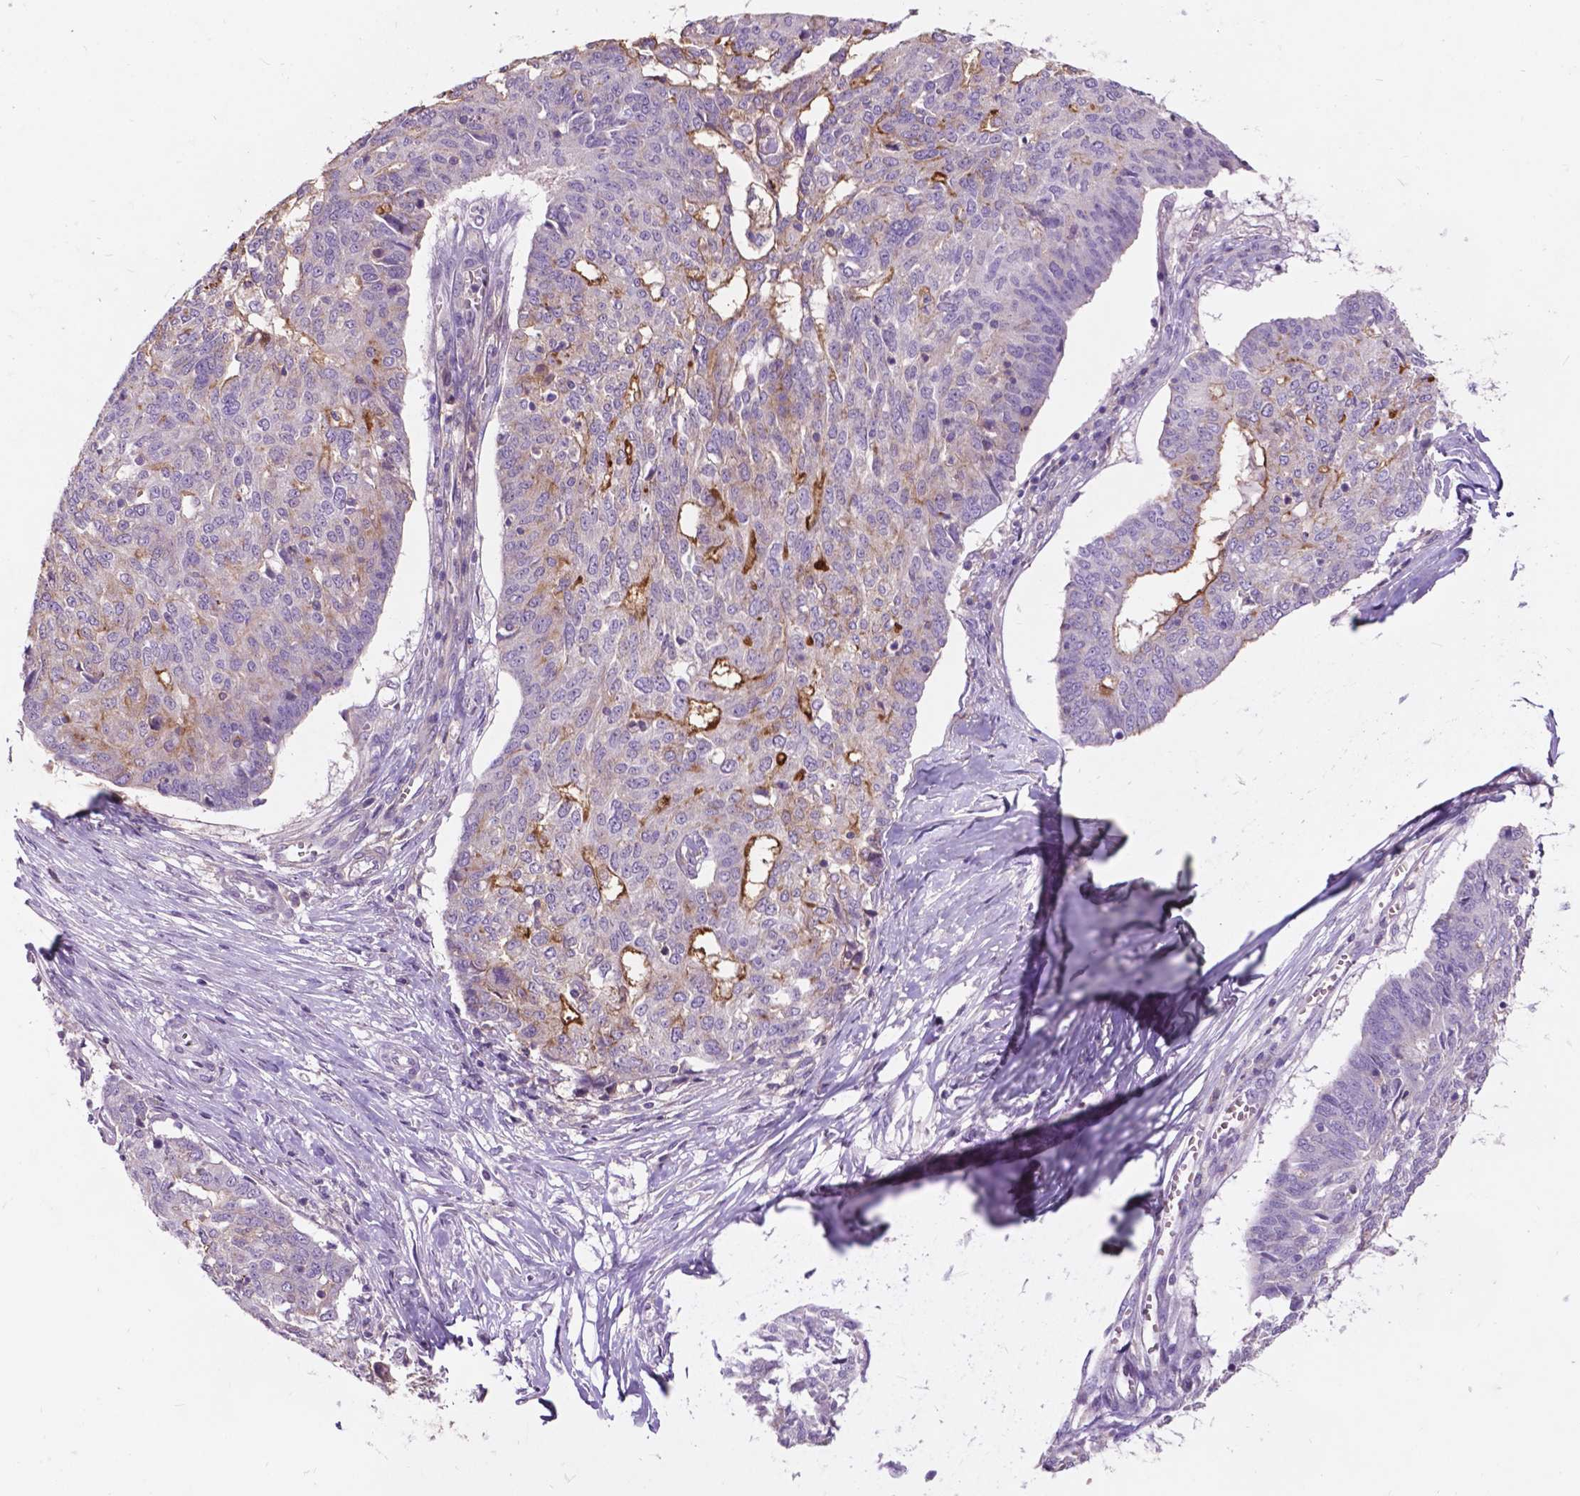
{"staining": {"intensity": "moderate", "quantity": "<25%", "location": "cytoplasmic/membranous"}, "tissue": "ovarian cancer", "cell_type": "Tumor cells", "image_type": "cancer", "snomed": [{"axis": "morphology", "description": "Cystadenocarcinoma, serous, NOS"}, {"axis": "topography", "description": "Ovary"}], "caption": "High-power microscopy captured an IHC image of ovarian cancer, revealing moderate cytoplasmic/membranous expression in about <25% of tumor cells. Using DAB (3,3'-diaminobenzidine) (brown) and hematoxylin (blue) stains, captured at high magnification using brightfield microscopy.", "gene": "PLSCR1", "patient": {"sex": "female", "age": 67}}